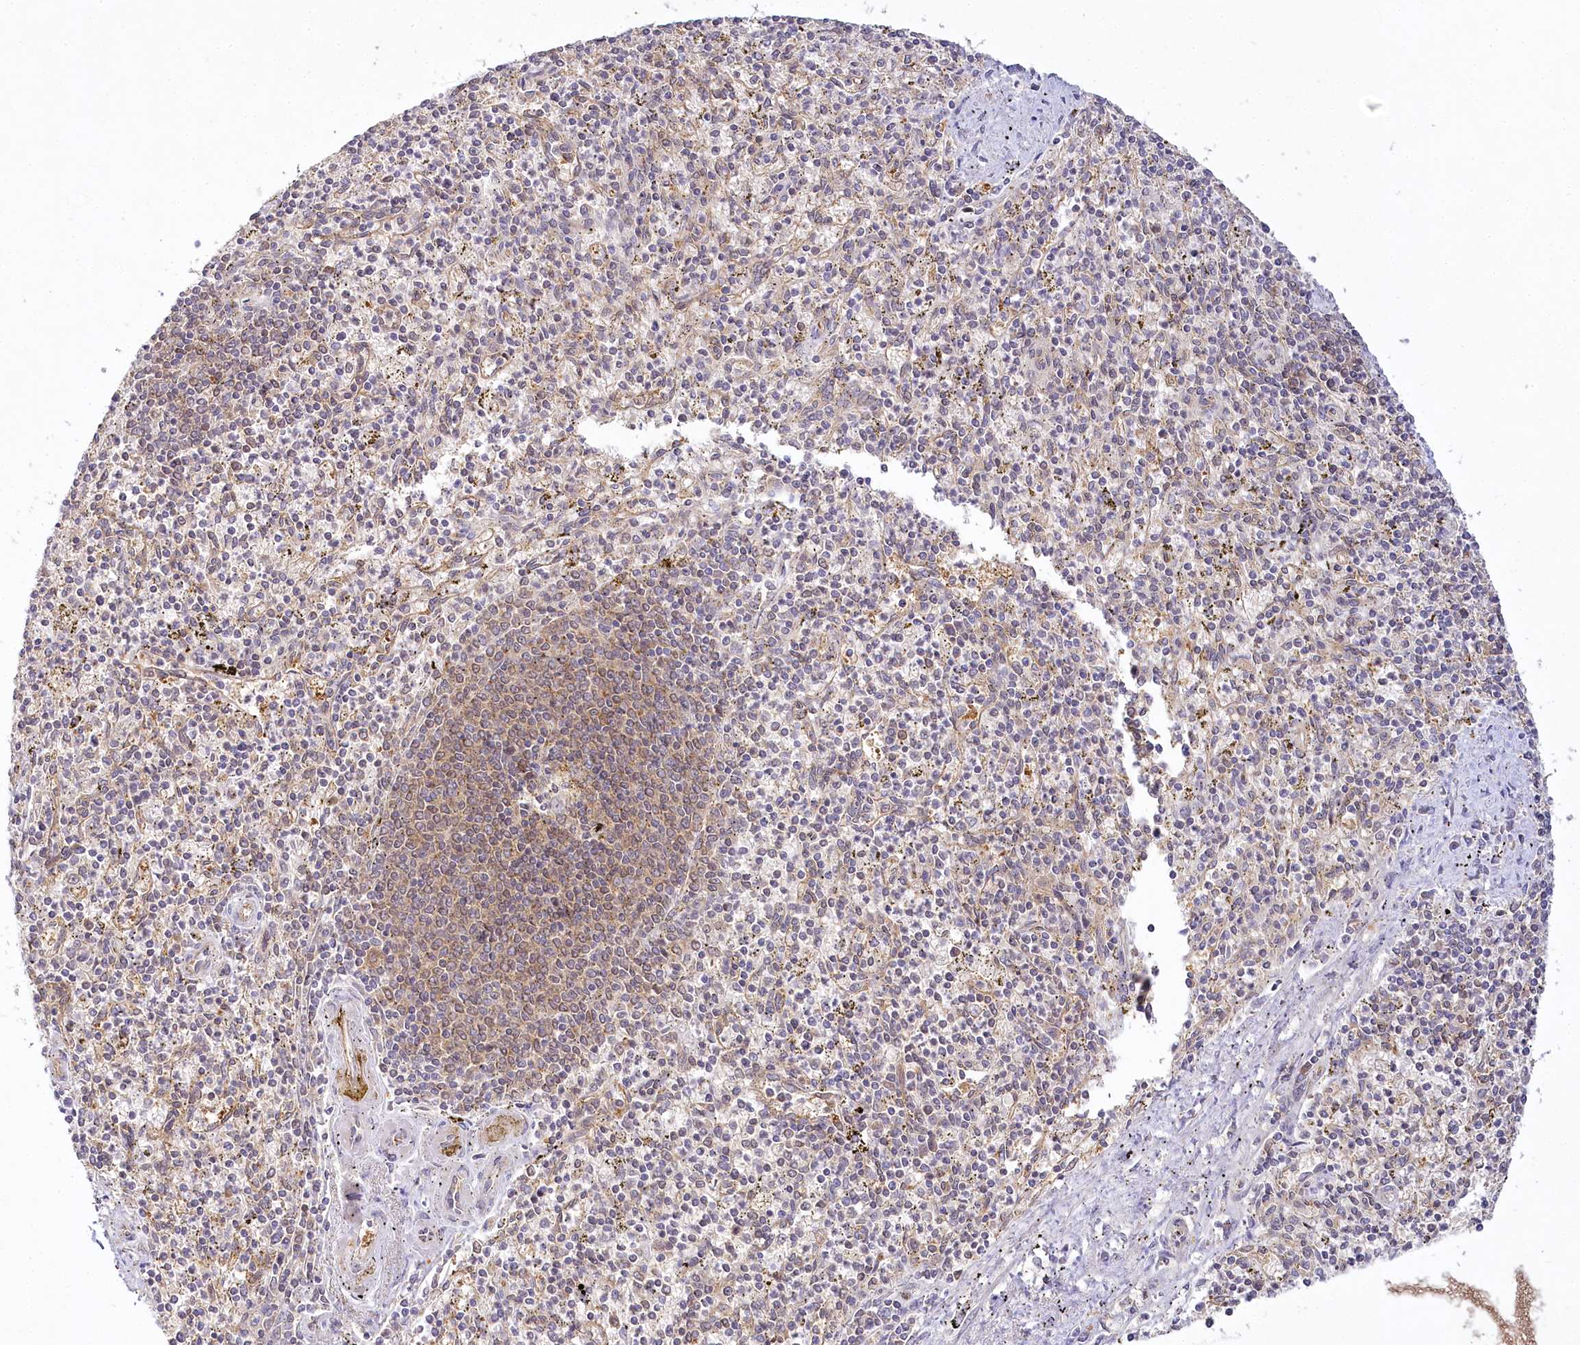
{"staining": {"intensity": "weak", "quantity": "25%-75%", "location": "cytoplasmic/membranous"}, "tissue": "spleen", "cell_type": "Cells in red pulp", "image_type": "normal", "snomed": [{"axis": "morphology", "description": "Normal tissue, NOS"}, {"axis": "topography", "description": "Spleen"}], "caption": "Human spleen stained with a brown dye displays weak cytoplasmic/membranous positive staining in approximately 25%-75% of cells in red pulp.", "gene": "INPP4B", "patient": {"sex": "male", "age": 72}}